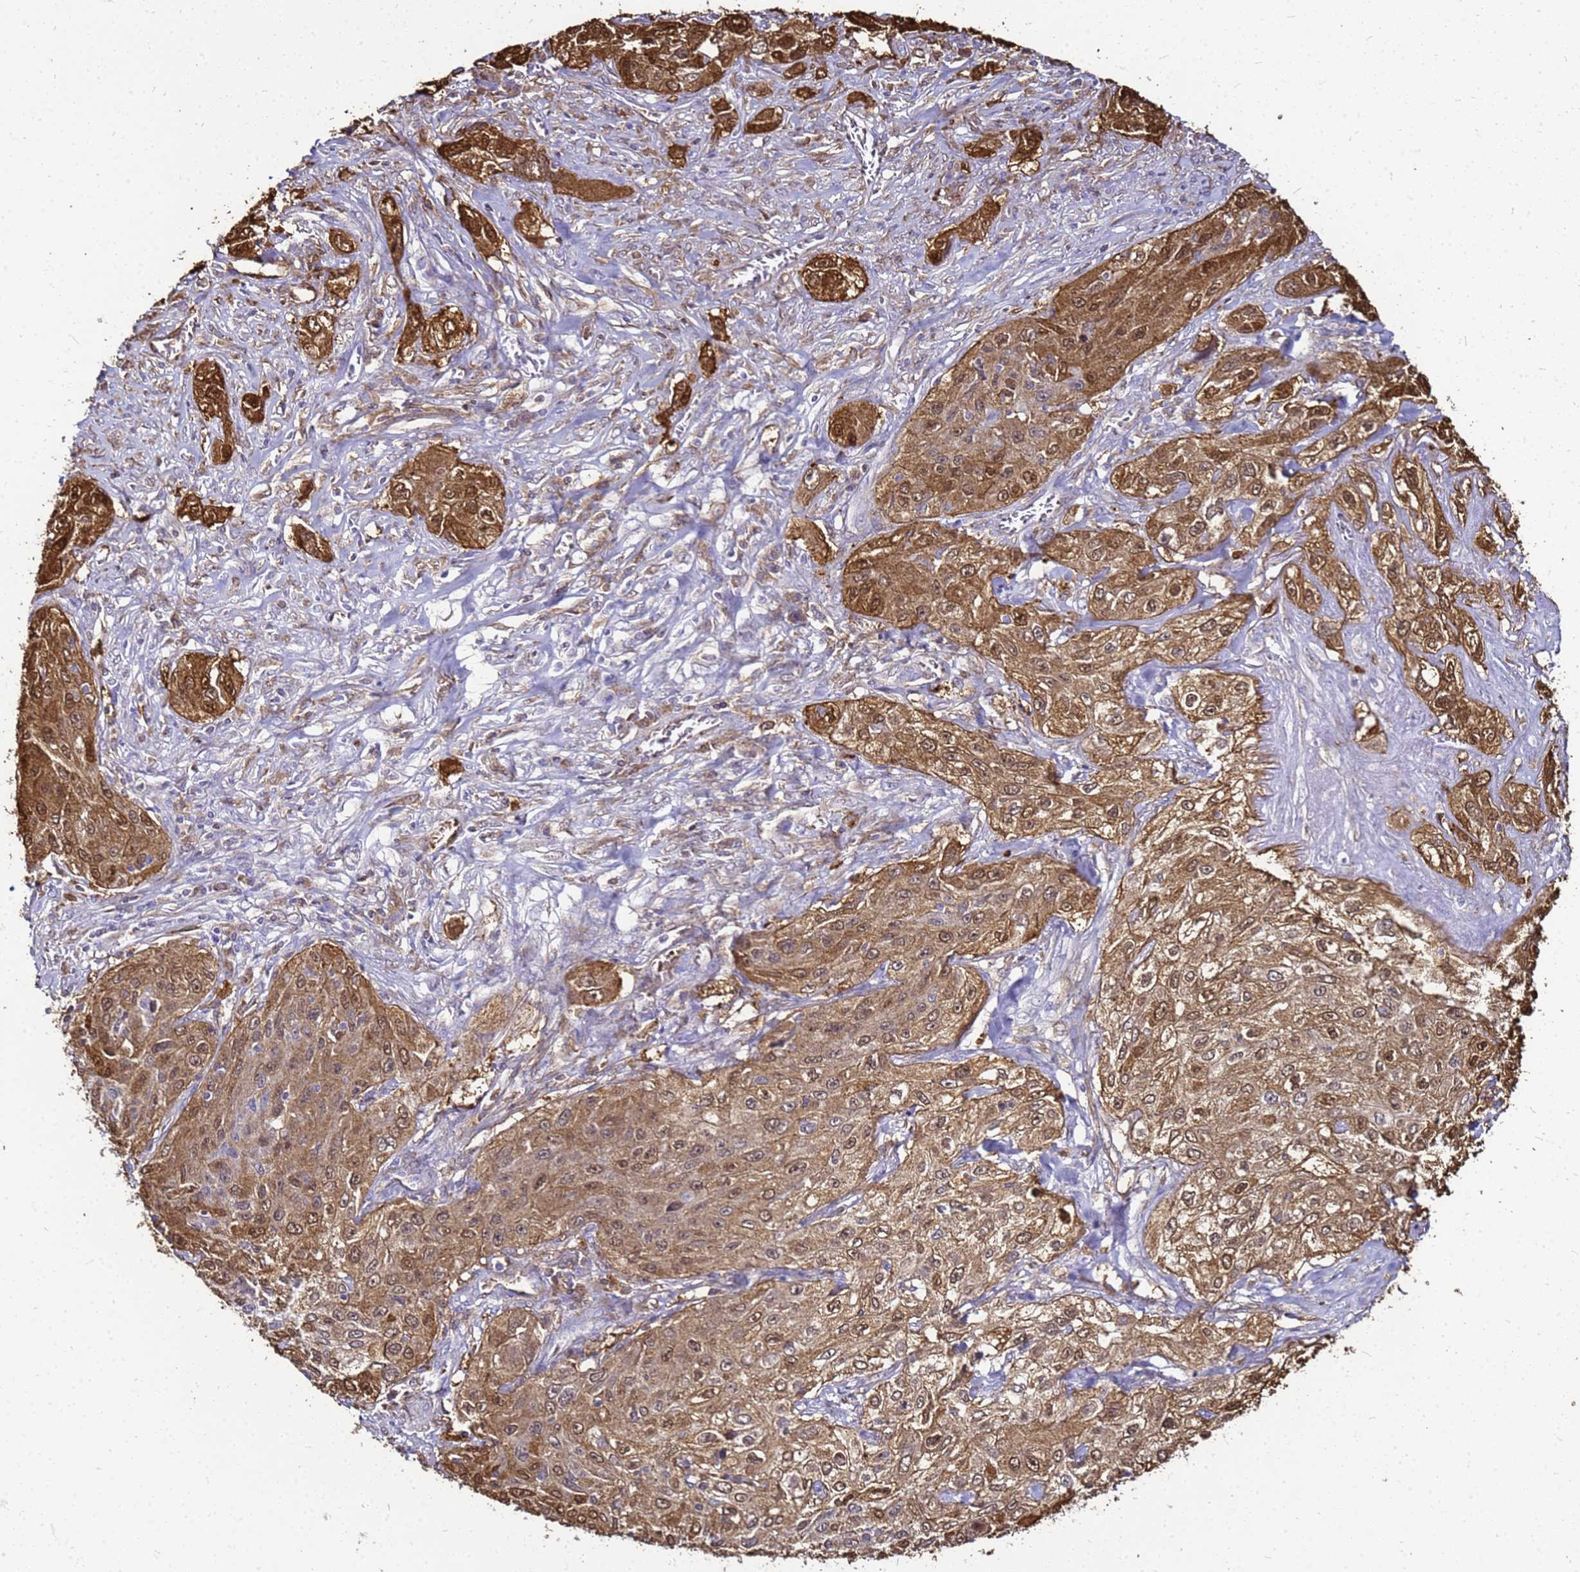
{"staining": {"intensity": "moderate", "quantity": ">75%", "location": "cytoplasmic/membranous,nuclear"}, "tissue": "lung cancer", "cell_type": "Tumor cells", "image_type": "cancer", "snomed": [{"axis": "morphology", "description": "Squamous cell carcinoma, NOS"}, {"axis": "topography", "description": "Lung"}], "caption": "Protein analysis of lung squamous cell carcinoma tissue reveals moderate cytoplasmic/membranous and nuclear positivity in approximately >75% of tumor cells. Using DAB (brown) and hematoxylin (blue) stains, captured at high magnification using brightfield microscopy.", "gene": "S100A2", "patient": {"sex": "female", "age": 69}}